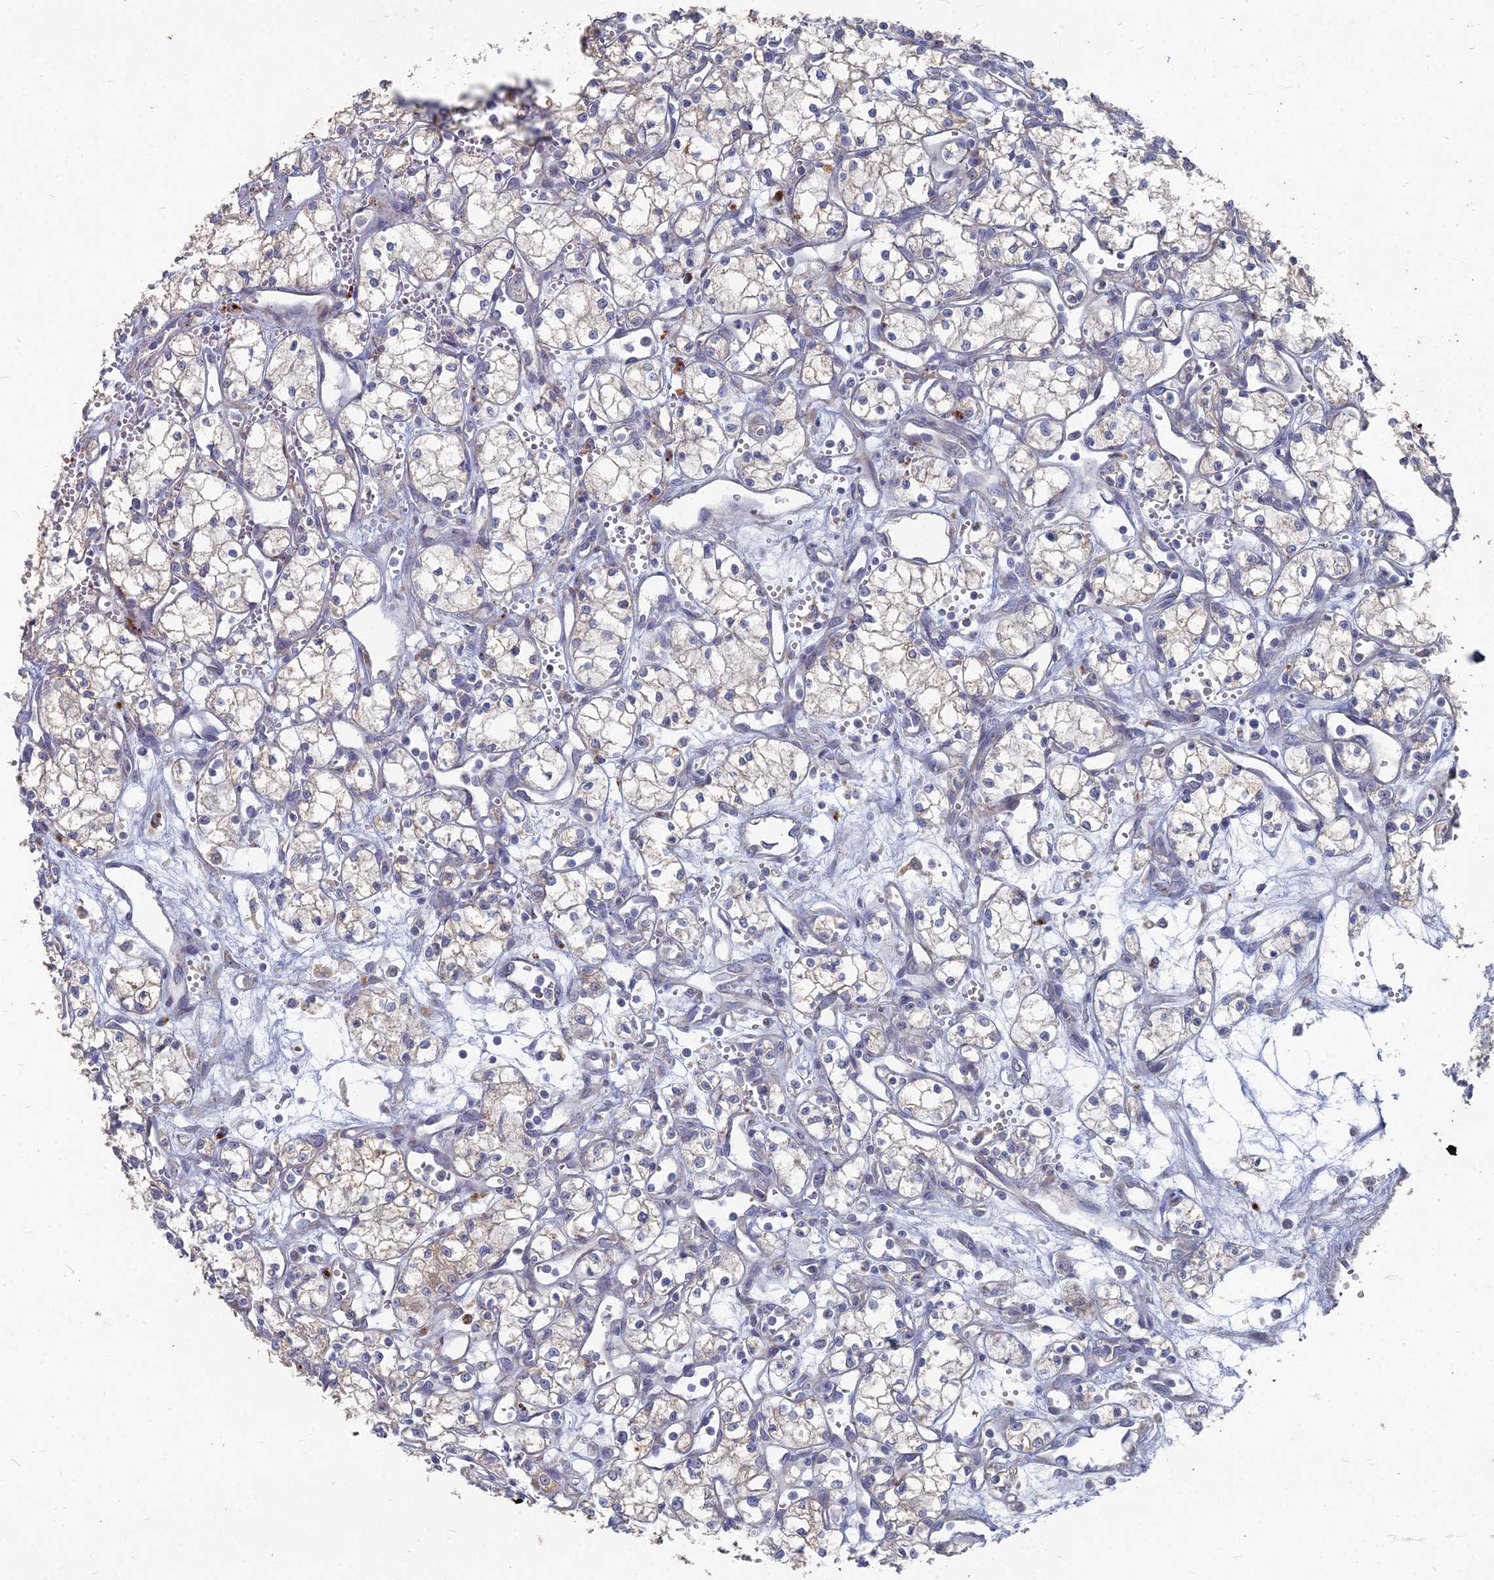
{"staining": {"intensity": "weak", "quantity": "<25%", "location": "cytoplasmic/membranous"}, "tissue": "renal cancer", "cell_type": "Tumor cells", "image_type": "cancer", "snomed": [{"axis": "morphology", "description": "Adenocarcinoma, NOS"}, {"axis": "topography", "description": "Kidney"}], "caption": "Immunohistochemistry (IHC) histopathology image of neoplastic tissue: renal adenocarcinoma stained with DAB exhibits no significant protein positivity in tumor cells.", "gene": "TMEM128", "patient": {"sex": "male", "age": 59}}